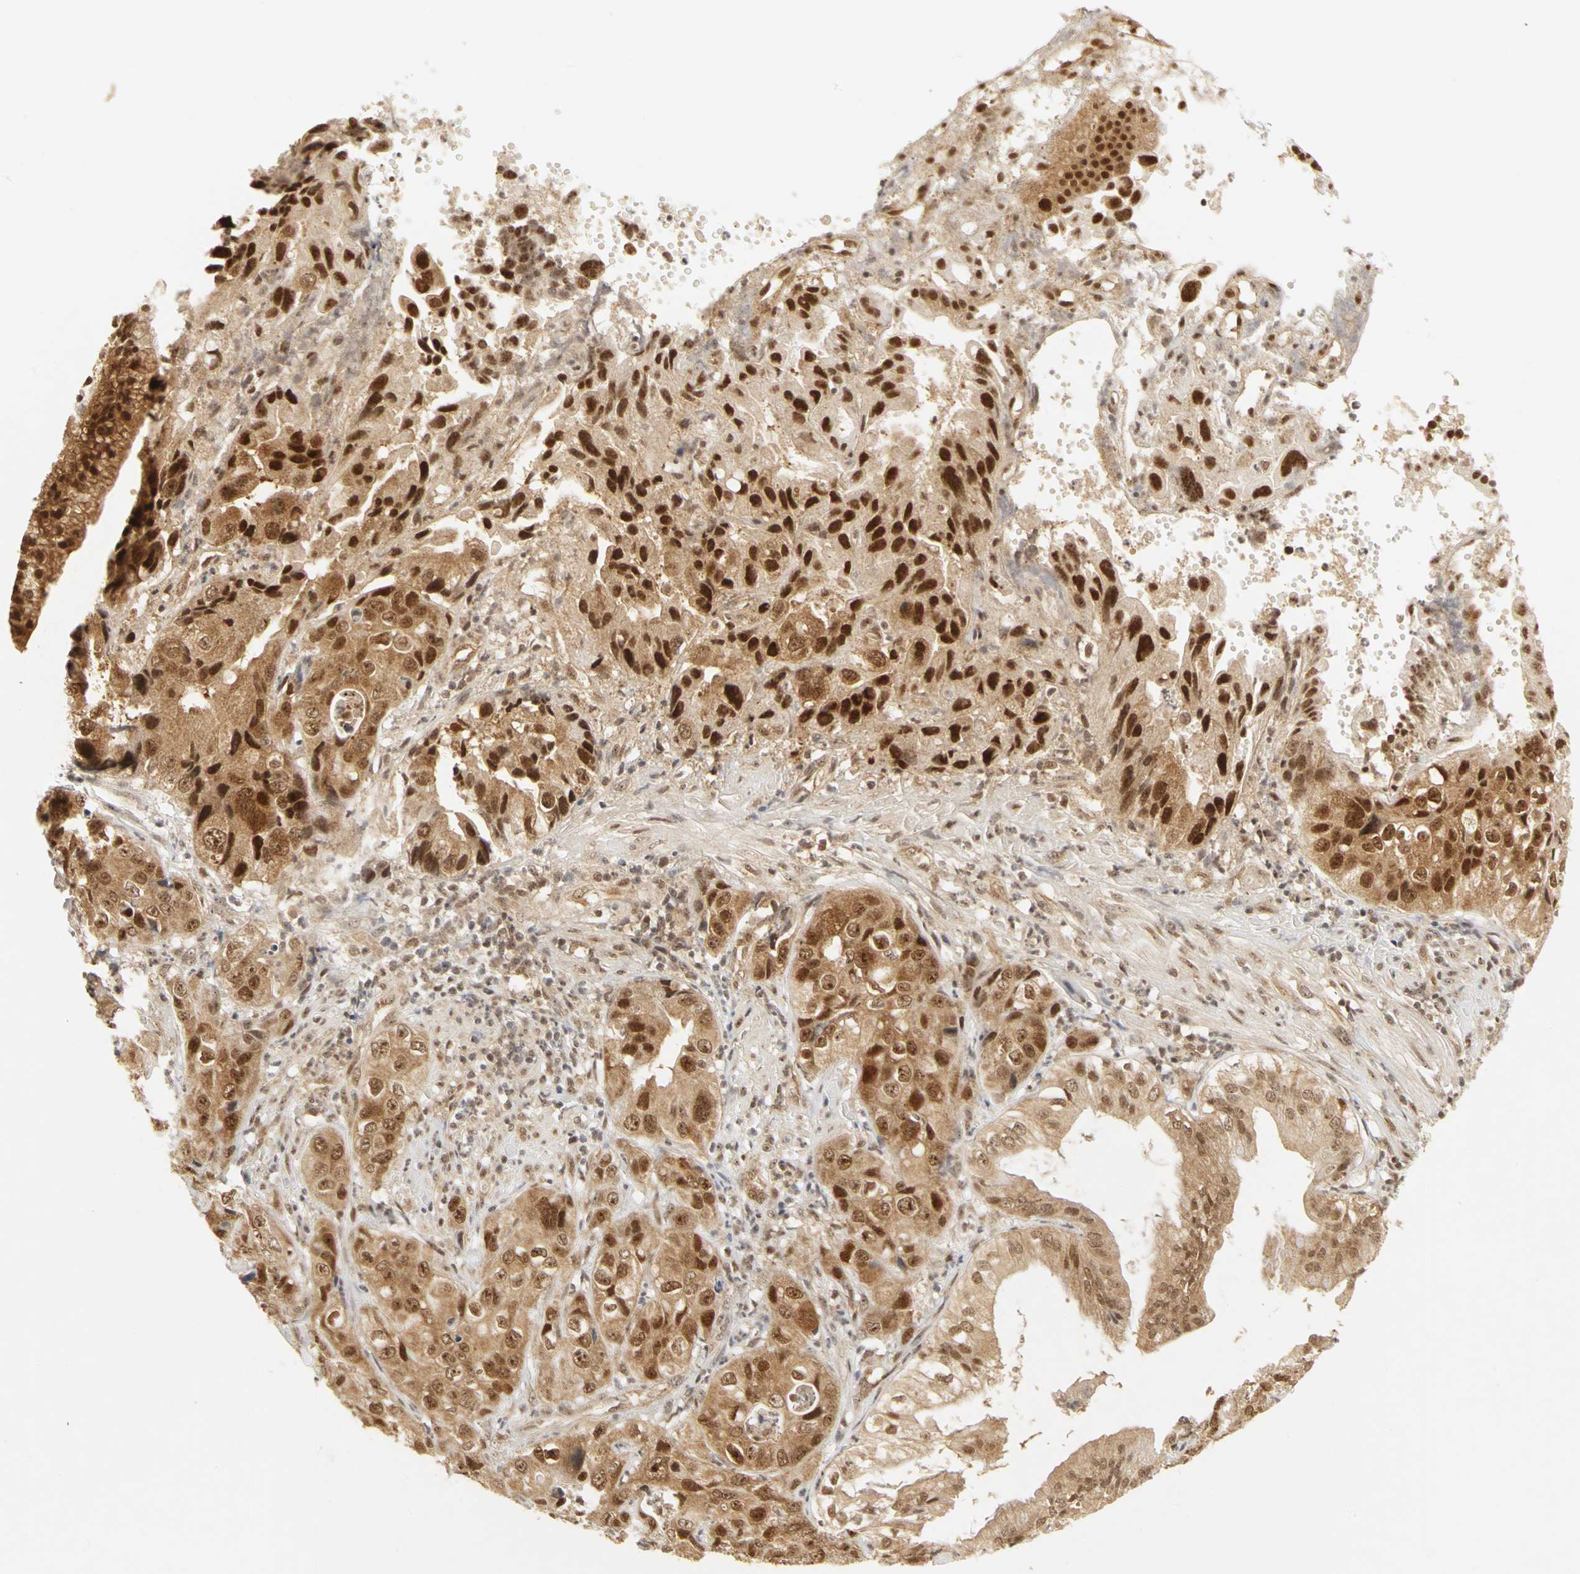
{"staining": {"intensity": "strong", "quantity": ">75%", "location": "cytoplasmic/membranous,nuclear"}, "tissue": "liver cancer", "cell_type": "Tumor cells", "image_type": "cancer", "snomed": [{"axis": "morphology", "description": "Cholangiocarcinoma"}, {"axis": "topography", "description": "Liver"}], "caption": "Immunohistochemical staining of liver cancer (cholangiocarcinoma) demonstrates strong cytoplasmic/membranous and nuclear protein expression in about >75% of tumor cells.", "gene": "CSNK2B", "patient": {"sex": "female", "age": 61}}